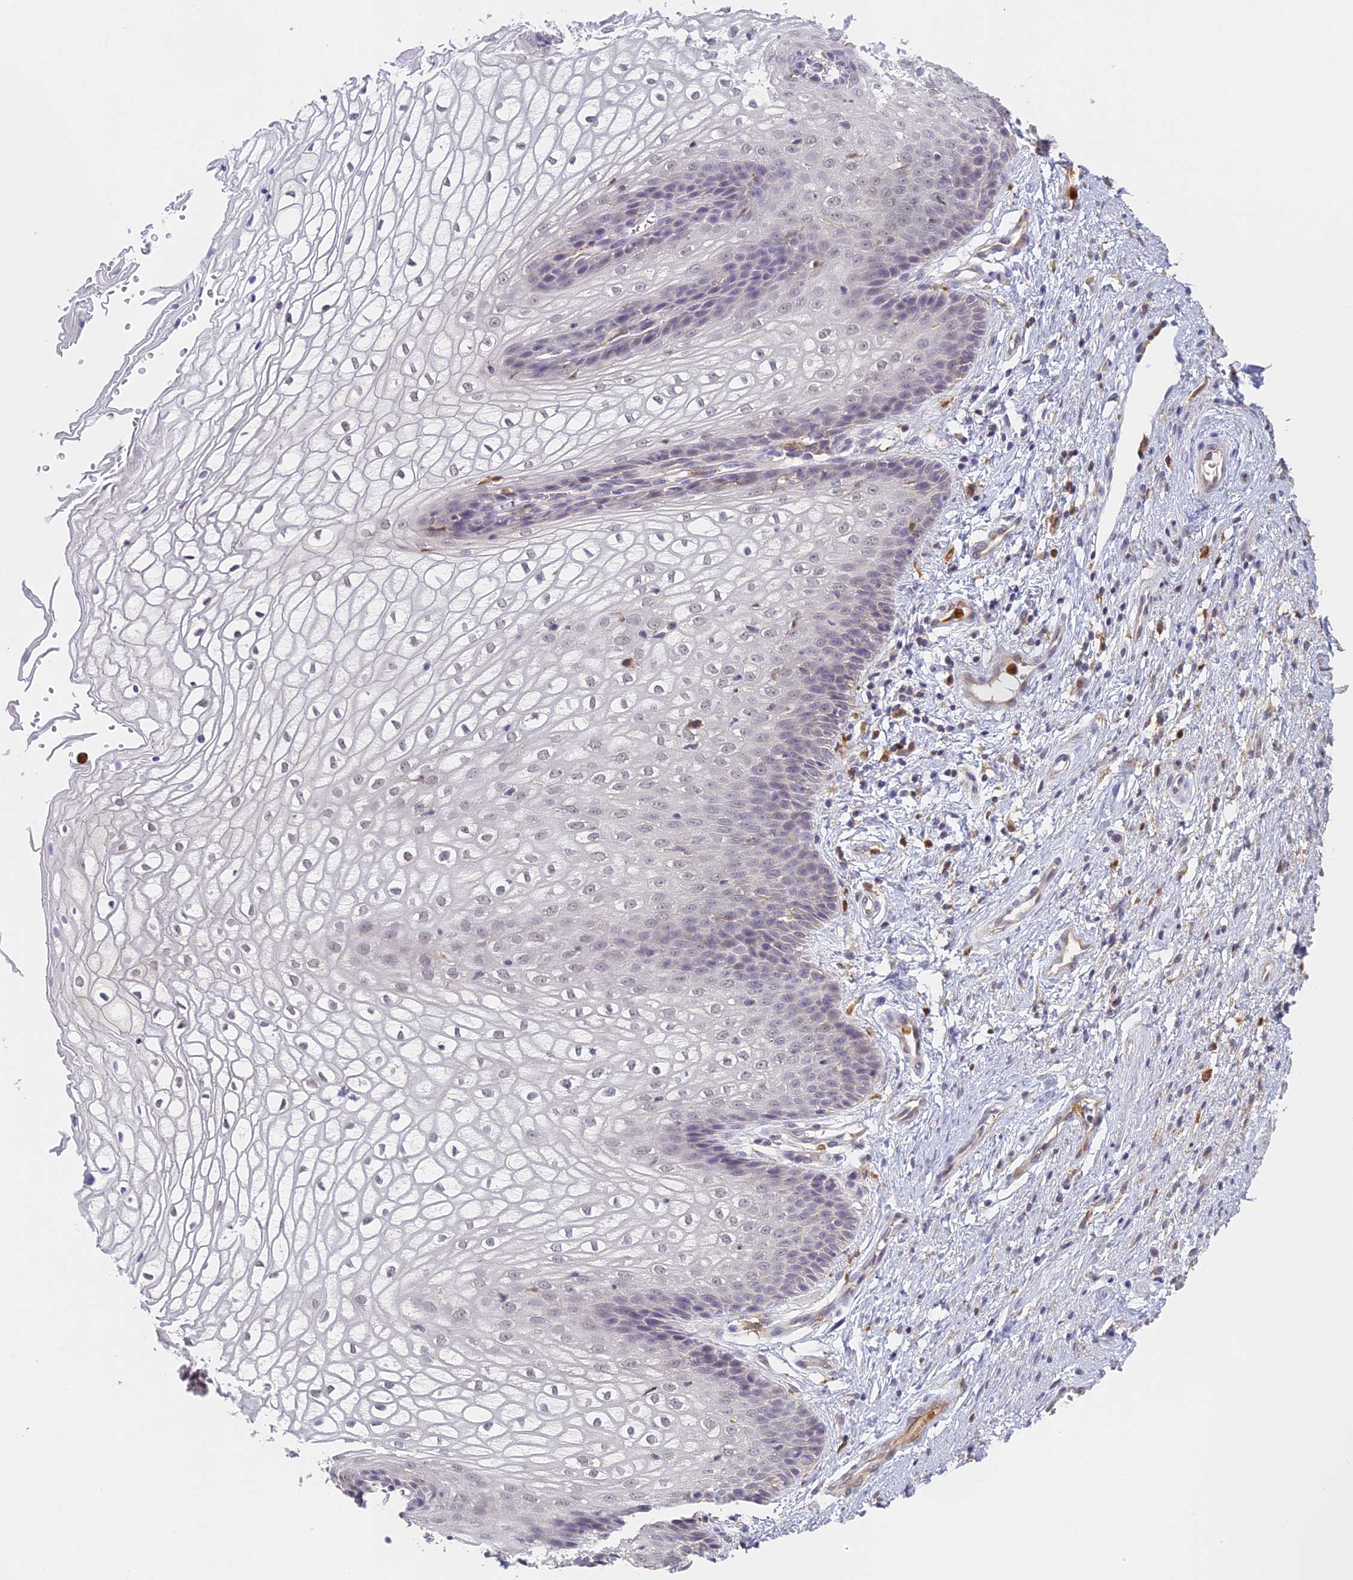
{"staining": {"intensity": "negative", "quantity": "none", "location": "none"}, "tissue": "vagina", "cell_type": "Squamous epithelial cells", "image_type": "normal", "snomed": [{"axis": "morphology", "description": "Normal tissue, NOS"}, {"axis": "topography", "description": "Vagina"}], "caption": "DAB (3,3'-diaminobenzidine) immunohistochemical staining of unremarkable vagina demonstrates no significant positivity in squamous epithelial cells. Brightfield microscopy of IHC stained with DAB (3,3'-diaminobenzidine) (brown) and hematoxylin (blue), captured at high magnification.", "gene": "NCF4", "patient": {"sex": "female", "age": 34}}